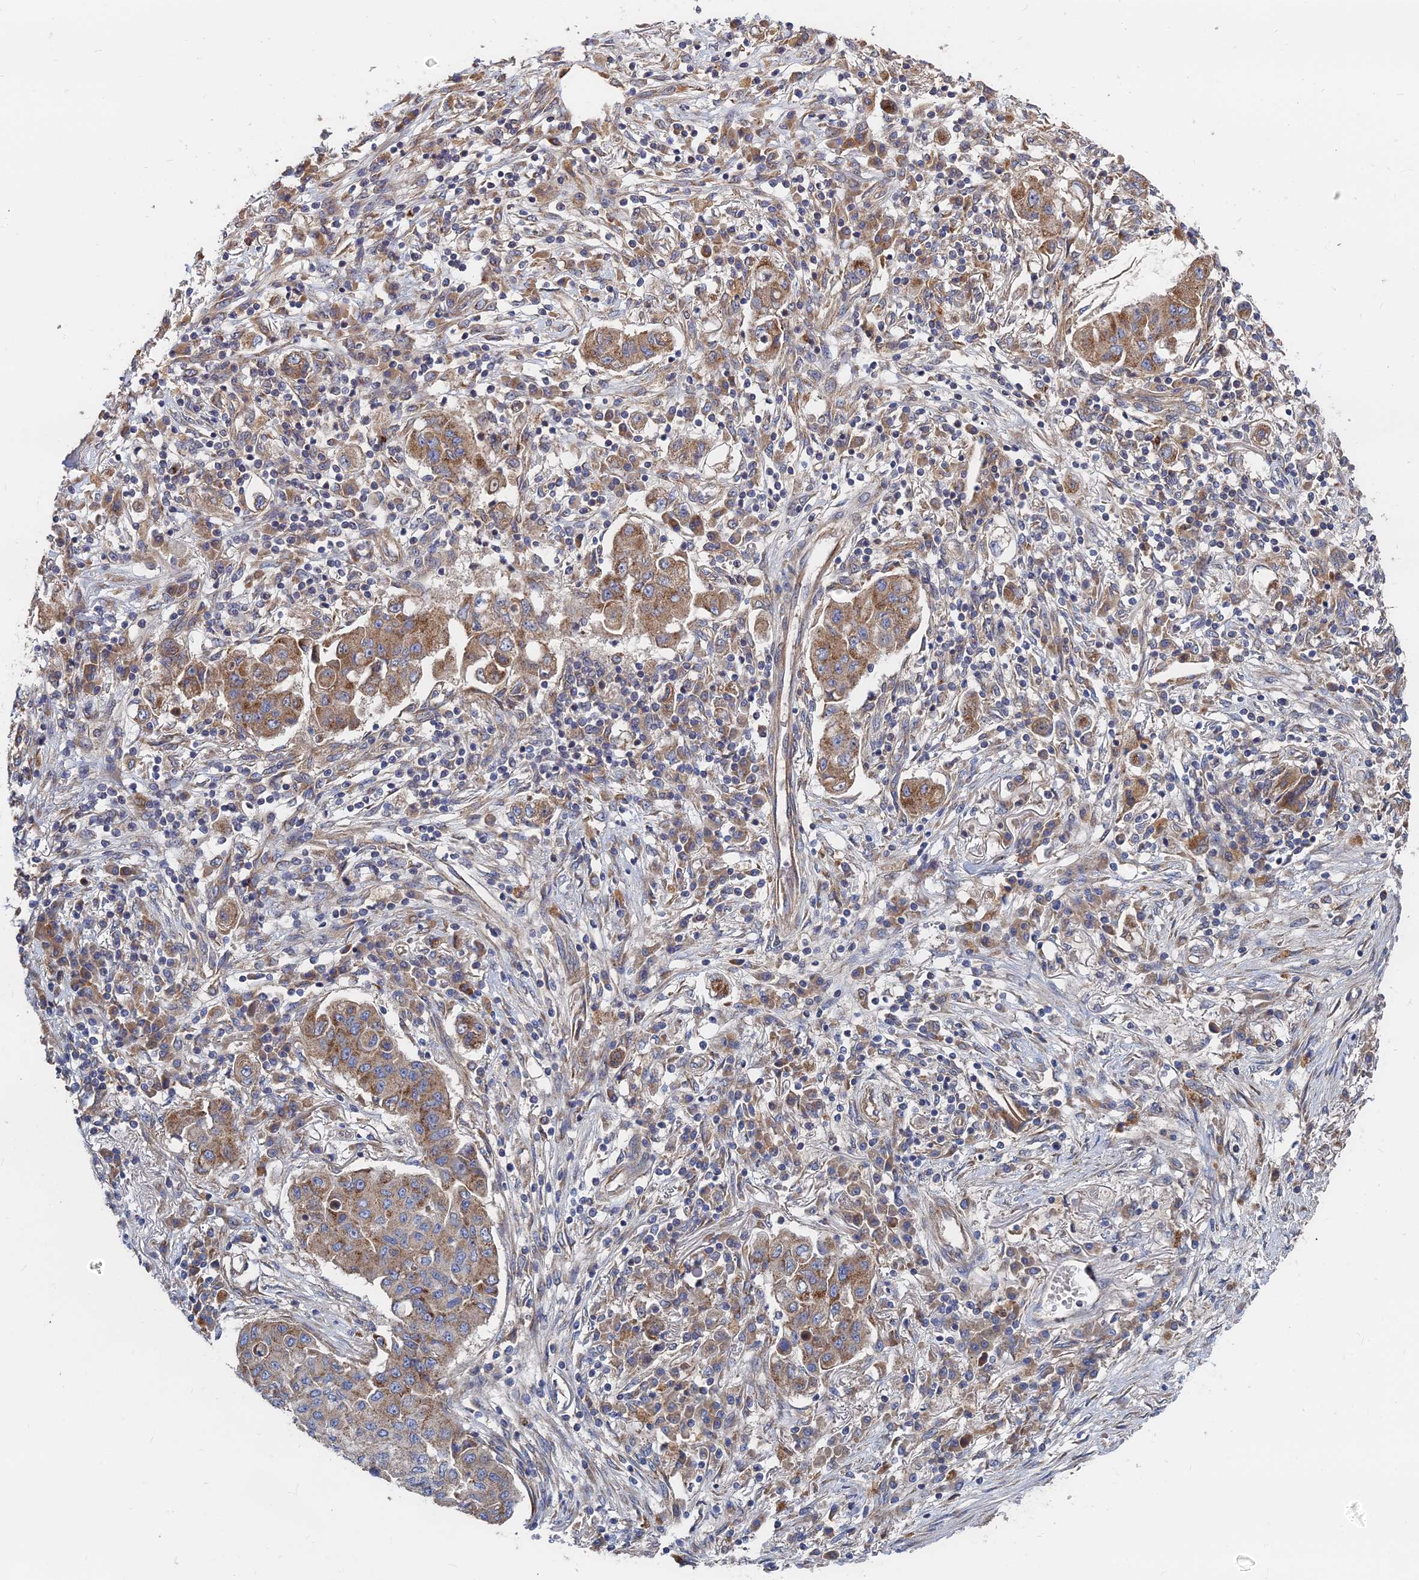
{"staining": {"intensity": "moderate", "quantity": ">75%", "location": "cytoplasmic/membranous"}, "tissue": "lung cancer", "cell_type": "Tumor cells", "image_type": "cancer", "snomed": [{"axis": "morphology", "description": "Squamous cell carcinoma, NOS"}, {"axis": "topography", "description": "Lung"}], "caption": "This is an image of IHC staining of lung cancer, which shows moderate positivity in the cytoplasmic/membranous of tumor cells.", "gene": "CCZ1", "patient": {"sex": "male", "age": 74}}